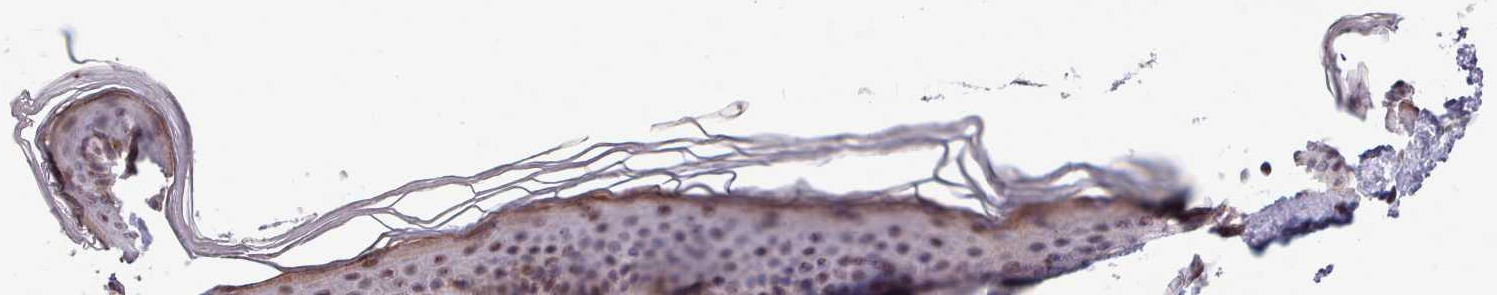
{"staining": {"intensity": "negative", "quantity": "none", "location": "none"}, "tissue": "skin", "cell_type": "Fibroblasts", "image_type": "normal", "snomed": [{"axis": "morphology", "description": "Normal tissue, NOS"}, {"axis": "topography", "description": "Skin"}], "caption": "A high-resolution photomicrograph shows immunohistochemistry staining of unremarkable skin, which displays no significant staining in fibroblasts.", "gene": "AHCY", "patient": {"sex": "female", "age": 58}}